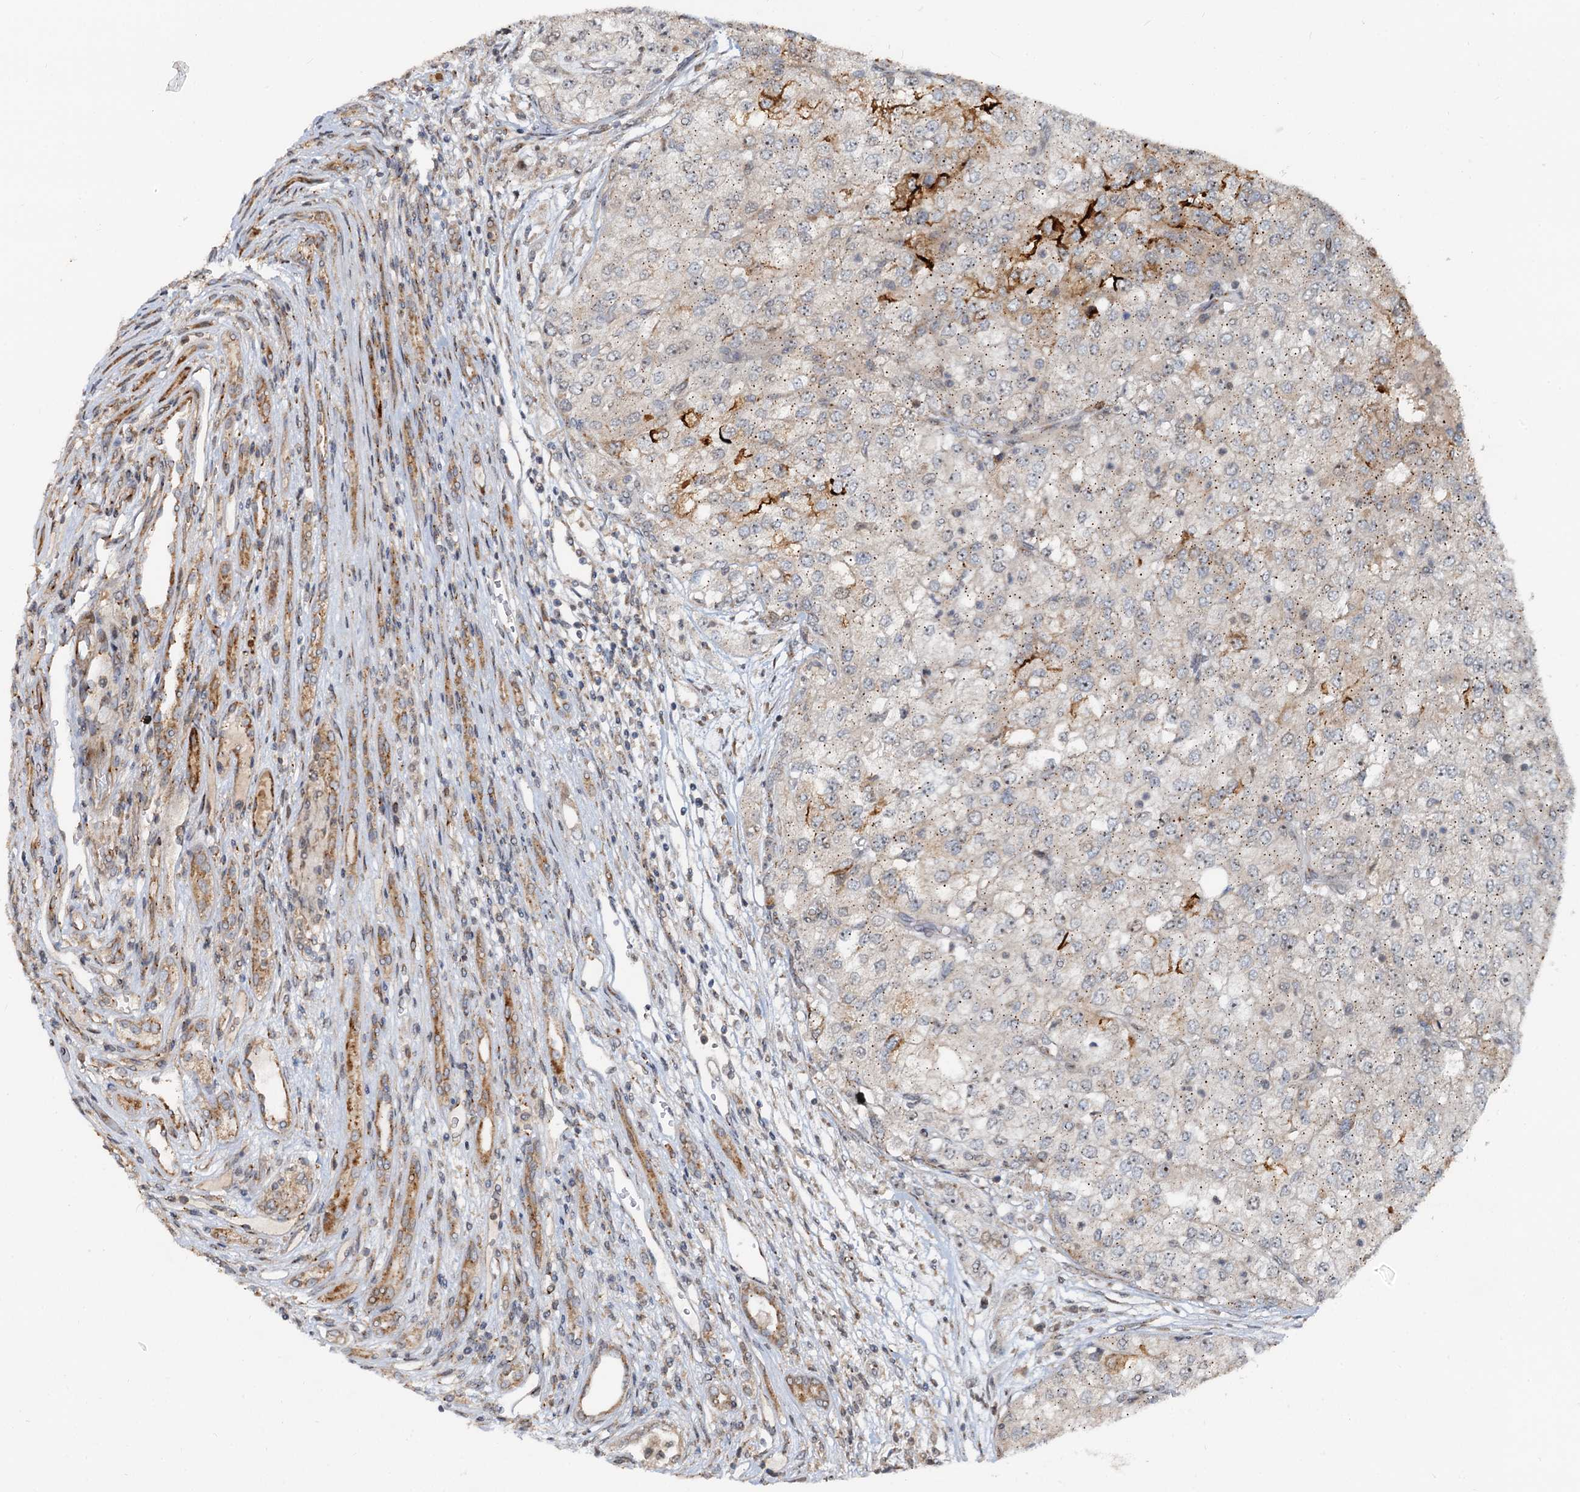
{"staining": {"intensity": "moderate", "quantity": "<25%", "location": "cytoplasmic/membranous"}, "tissue": "renal cancer", "cell_type": "Tumor cells", "image_type": "cancer", "snomed": [{"axis": "morphology", "description": "Adenocarcinoma, NOS"}, {"axis": "topography", "description": "Kidney"}], "caption": "The immunohistochemical stain highlights moderate cytoplasmic/membranous positivity in tumor cells of adenocarcinoma (renal) tissue.", "gene": "CEP68", "patient": {"sex": "female", "age": 54}}